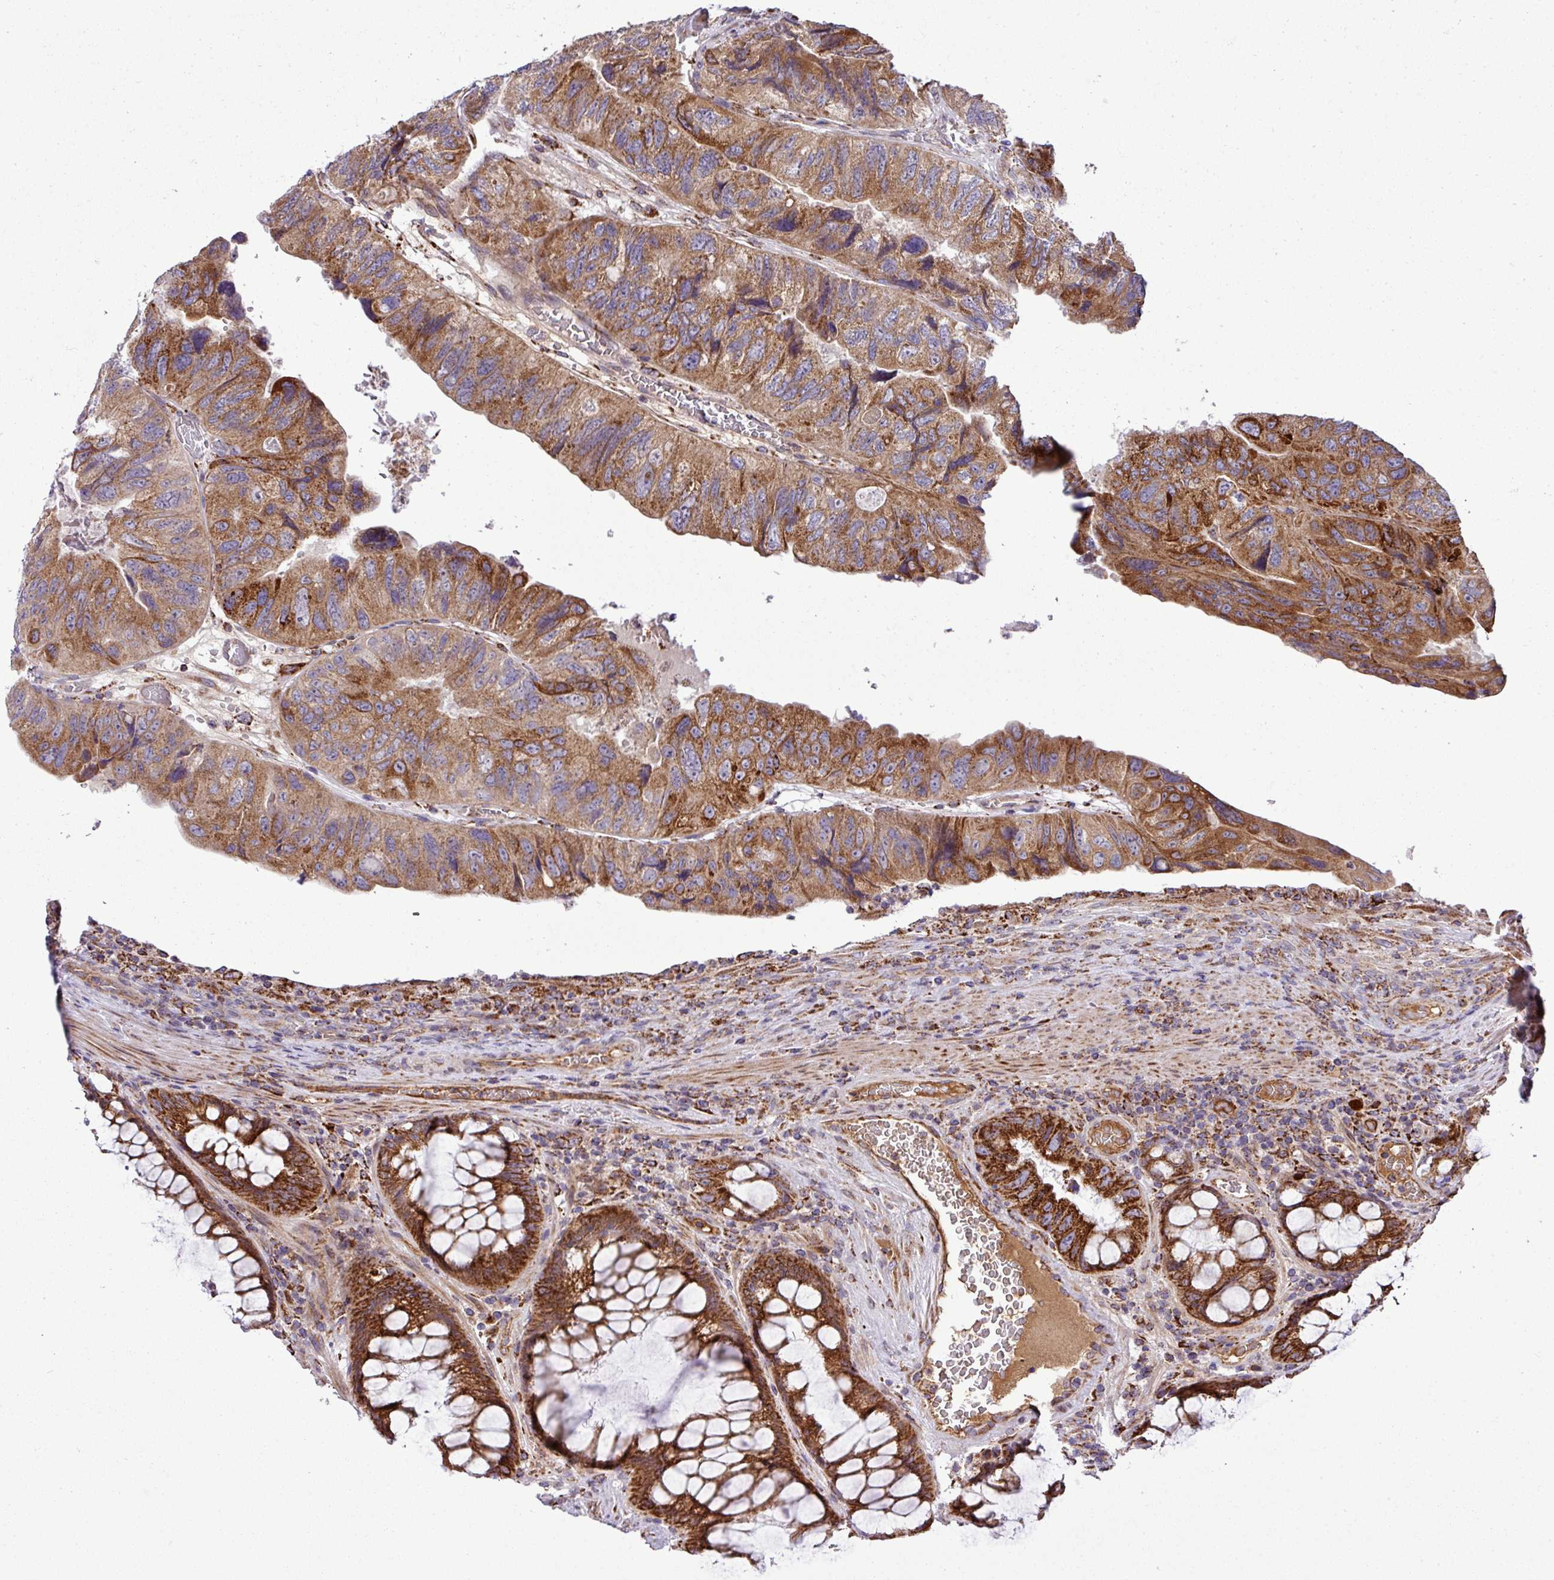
{"staining": {"intensity": "strong", "quantity": ">75%", "location": "cytoplasmic/membranous"}, "tissue": "colorectal cancer", "cell_type": "Tumor cells", "image_type": "cancer", "snomed": [{"axis": "morphology", "description": "Adenocarcinoma, NOS"}, {"axis": "topography", "description": "Rectum"}], "caption": "High-power microscopy captured an immunohistochemistry image of colorectal adenocarcinoma, revealing strong cytoplasmic/membranous staining in about >75% of tumor cells.", "gene": "ZNF569", "patient": {"sex": "male", "age": 63}}